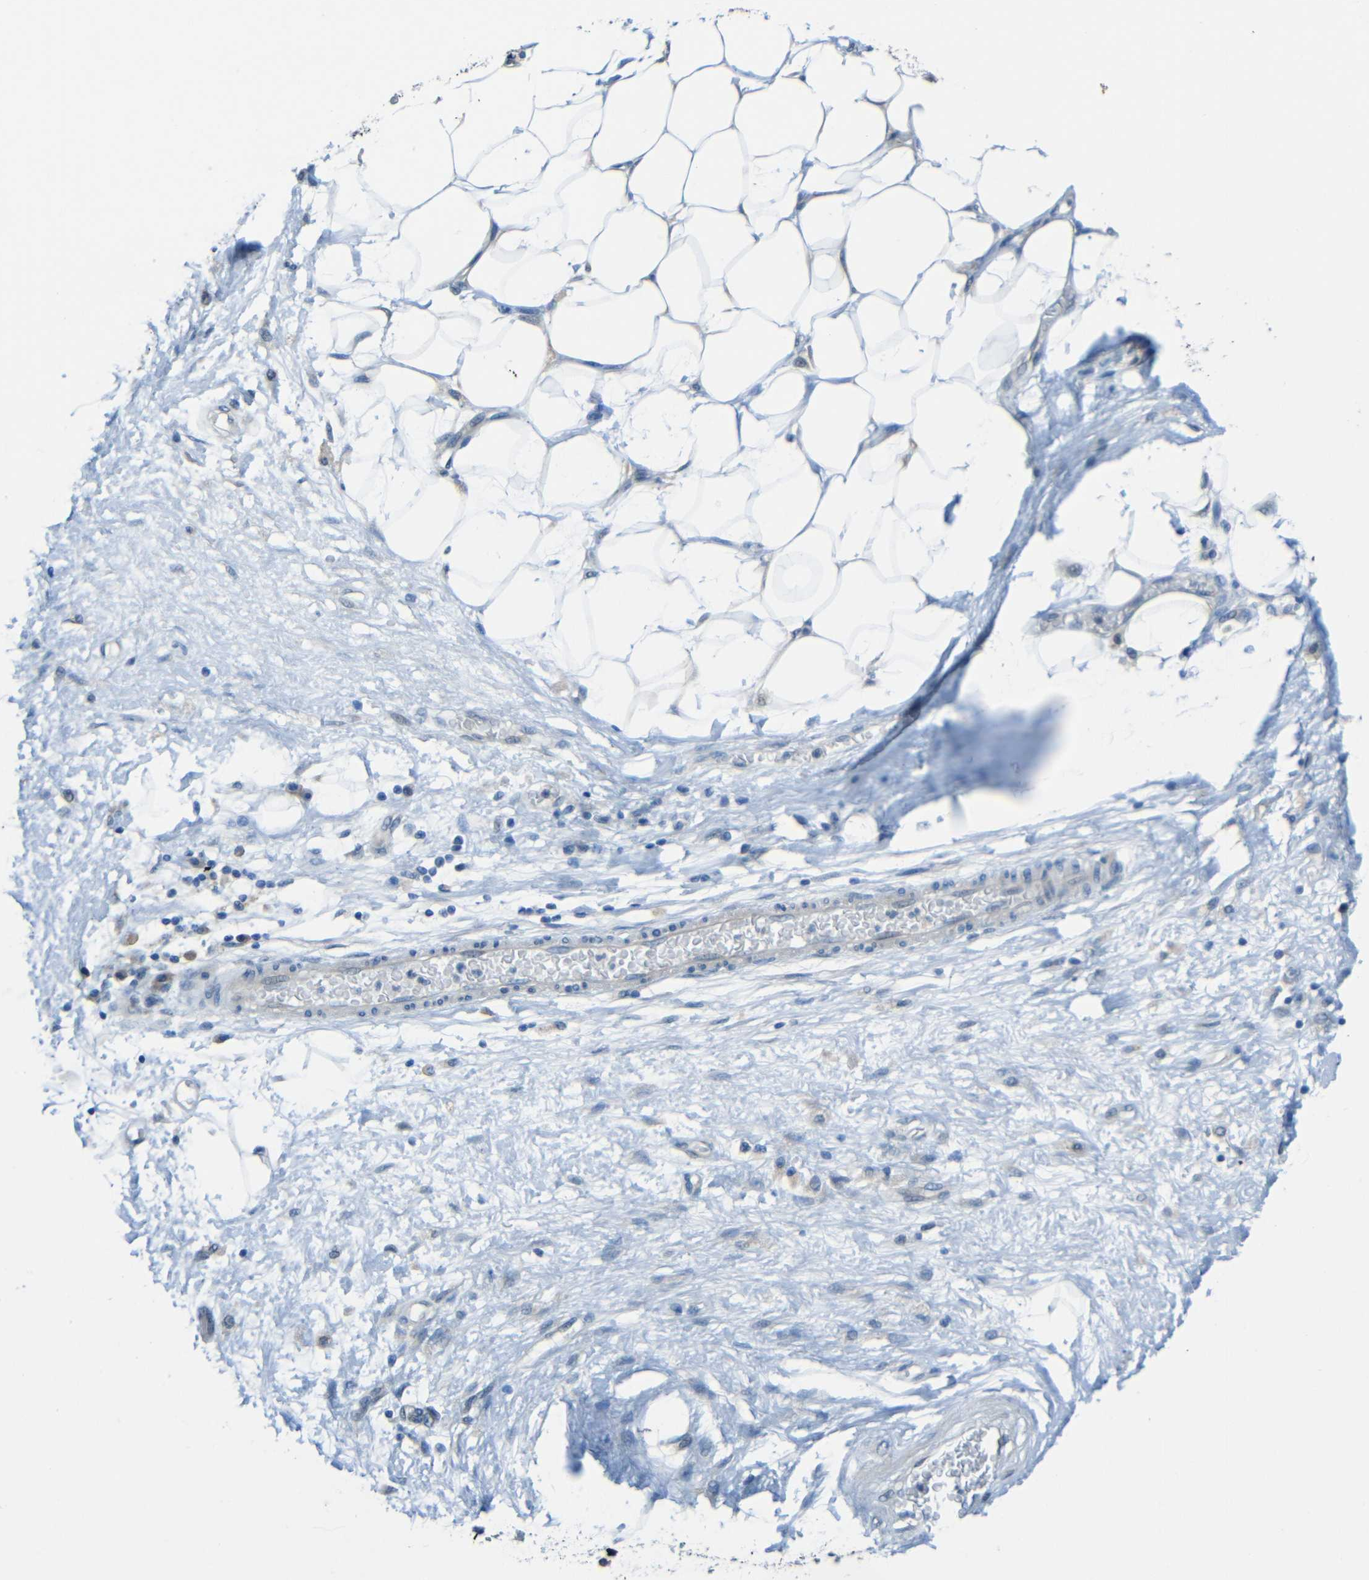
{"staining": {"intensity": "negative", "quantity": "none", "location": "none"}, "tissue": "adipose tissue", "cell_type": "Adipocytes", "image_type": "normal", "snomed": [{"axis": "morphology", "description": "Normal tissue, NOS"}, {"axis": "morphology", "description": "Urothelial carcinoma, High grade"}, {"axis": "topography", "description": "Vascular tissue"}, {"axis": "topography", "description": "Urinary bladder"}], "caption": "The histopathology image displays no staining of adipocytes in unremarkable adipose tissue. (Immunohistochemistry, brightfield microscopy, high magnification).", "gene": "ANKRD22", "patient": {"sex": "female", "age": 56}}